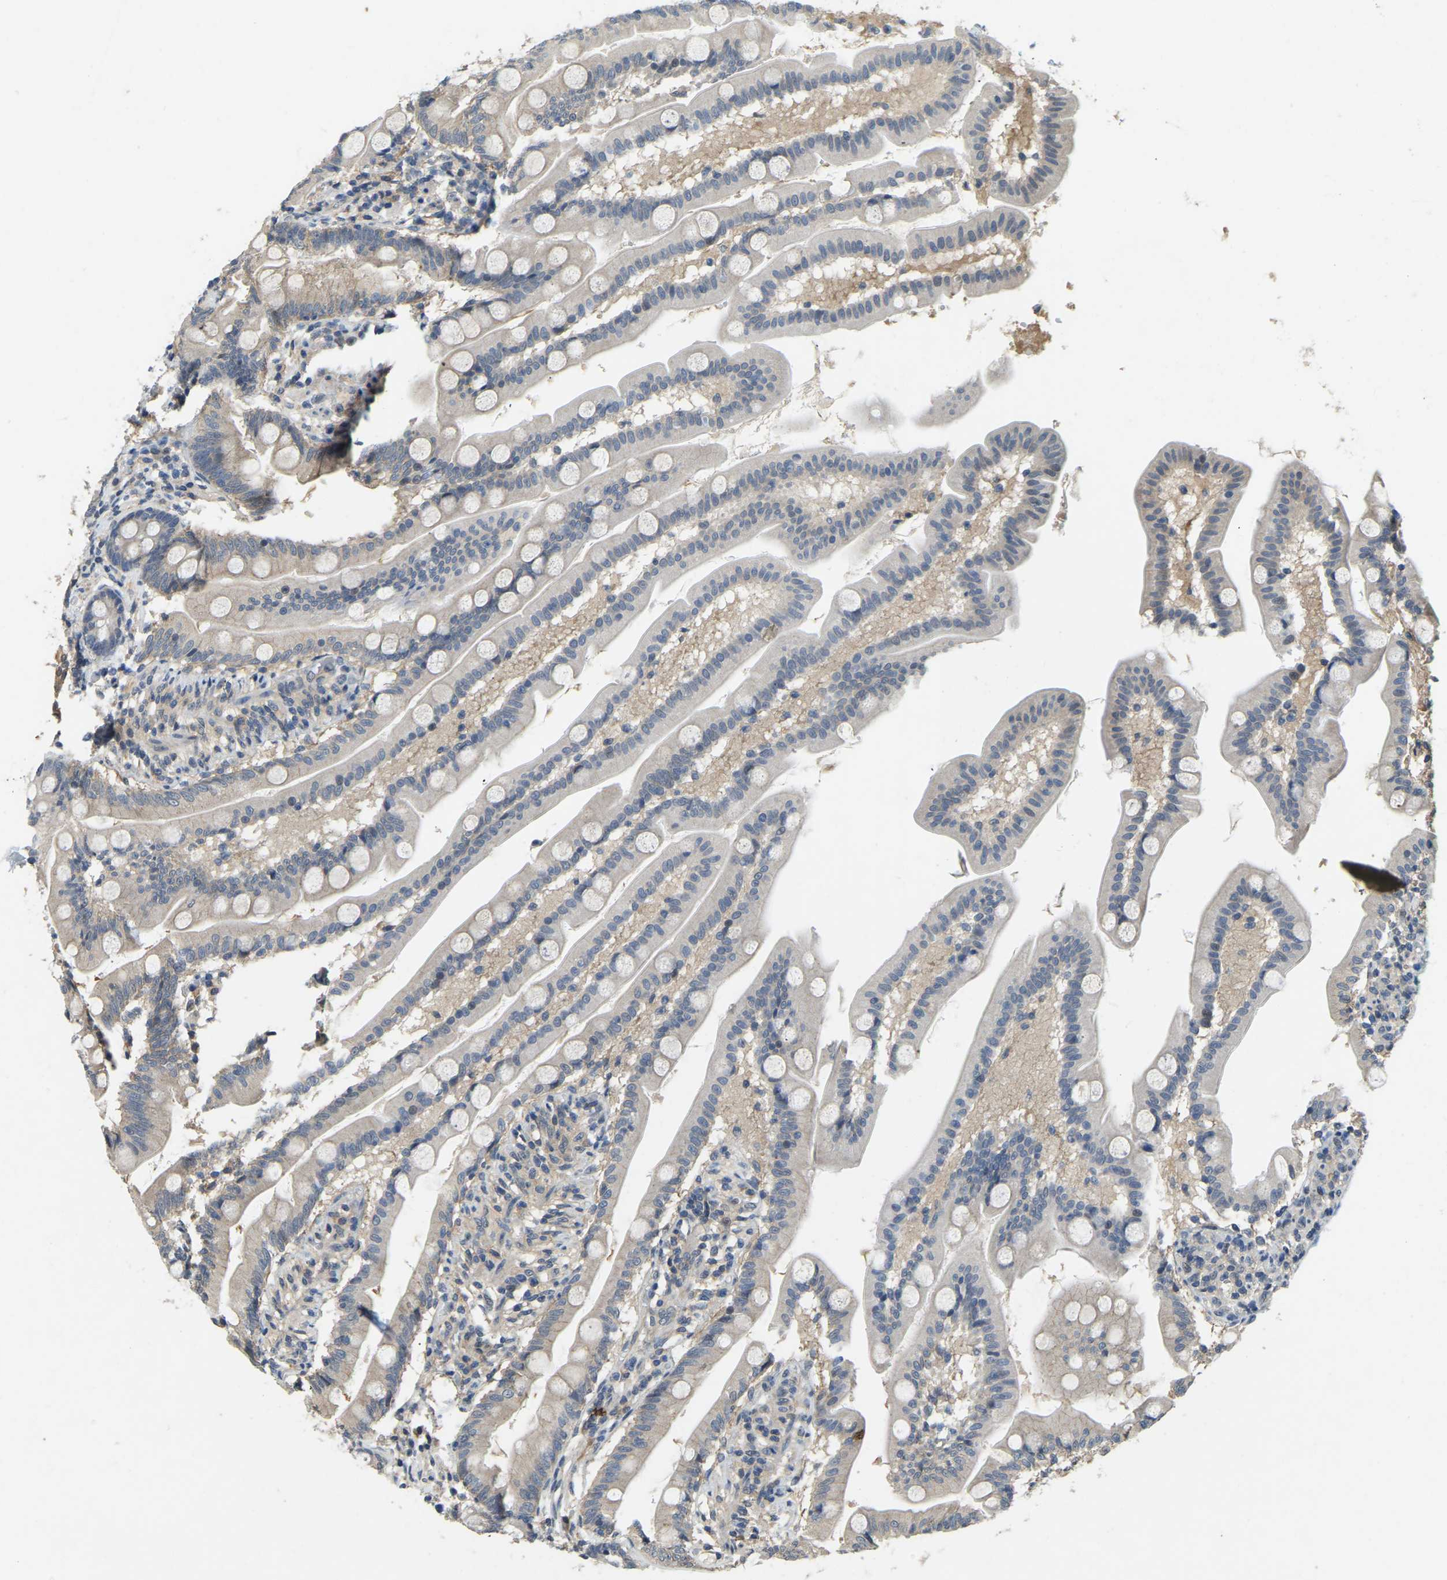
{"staining": {"intensity": "negative", "quantity": "none", "location": "none"}, "tissue": "small intestine", "cell_type": "Glandular cells", "image_type": "normal", "snomed": [{"axis": "morphology", "description": "Normal tissue, NOS"}, {"axis": "topography", "description": "Small intestine"}], "caption": "Unremarkable small intestine was stained to show a protein in brown. There is no significant expression in glandular cells.", "gene": "AHNAK", "patient": {"sex": "female", "age": 56}}